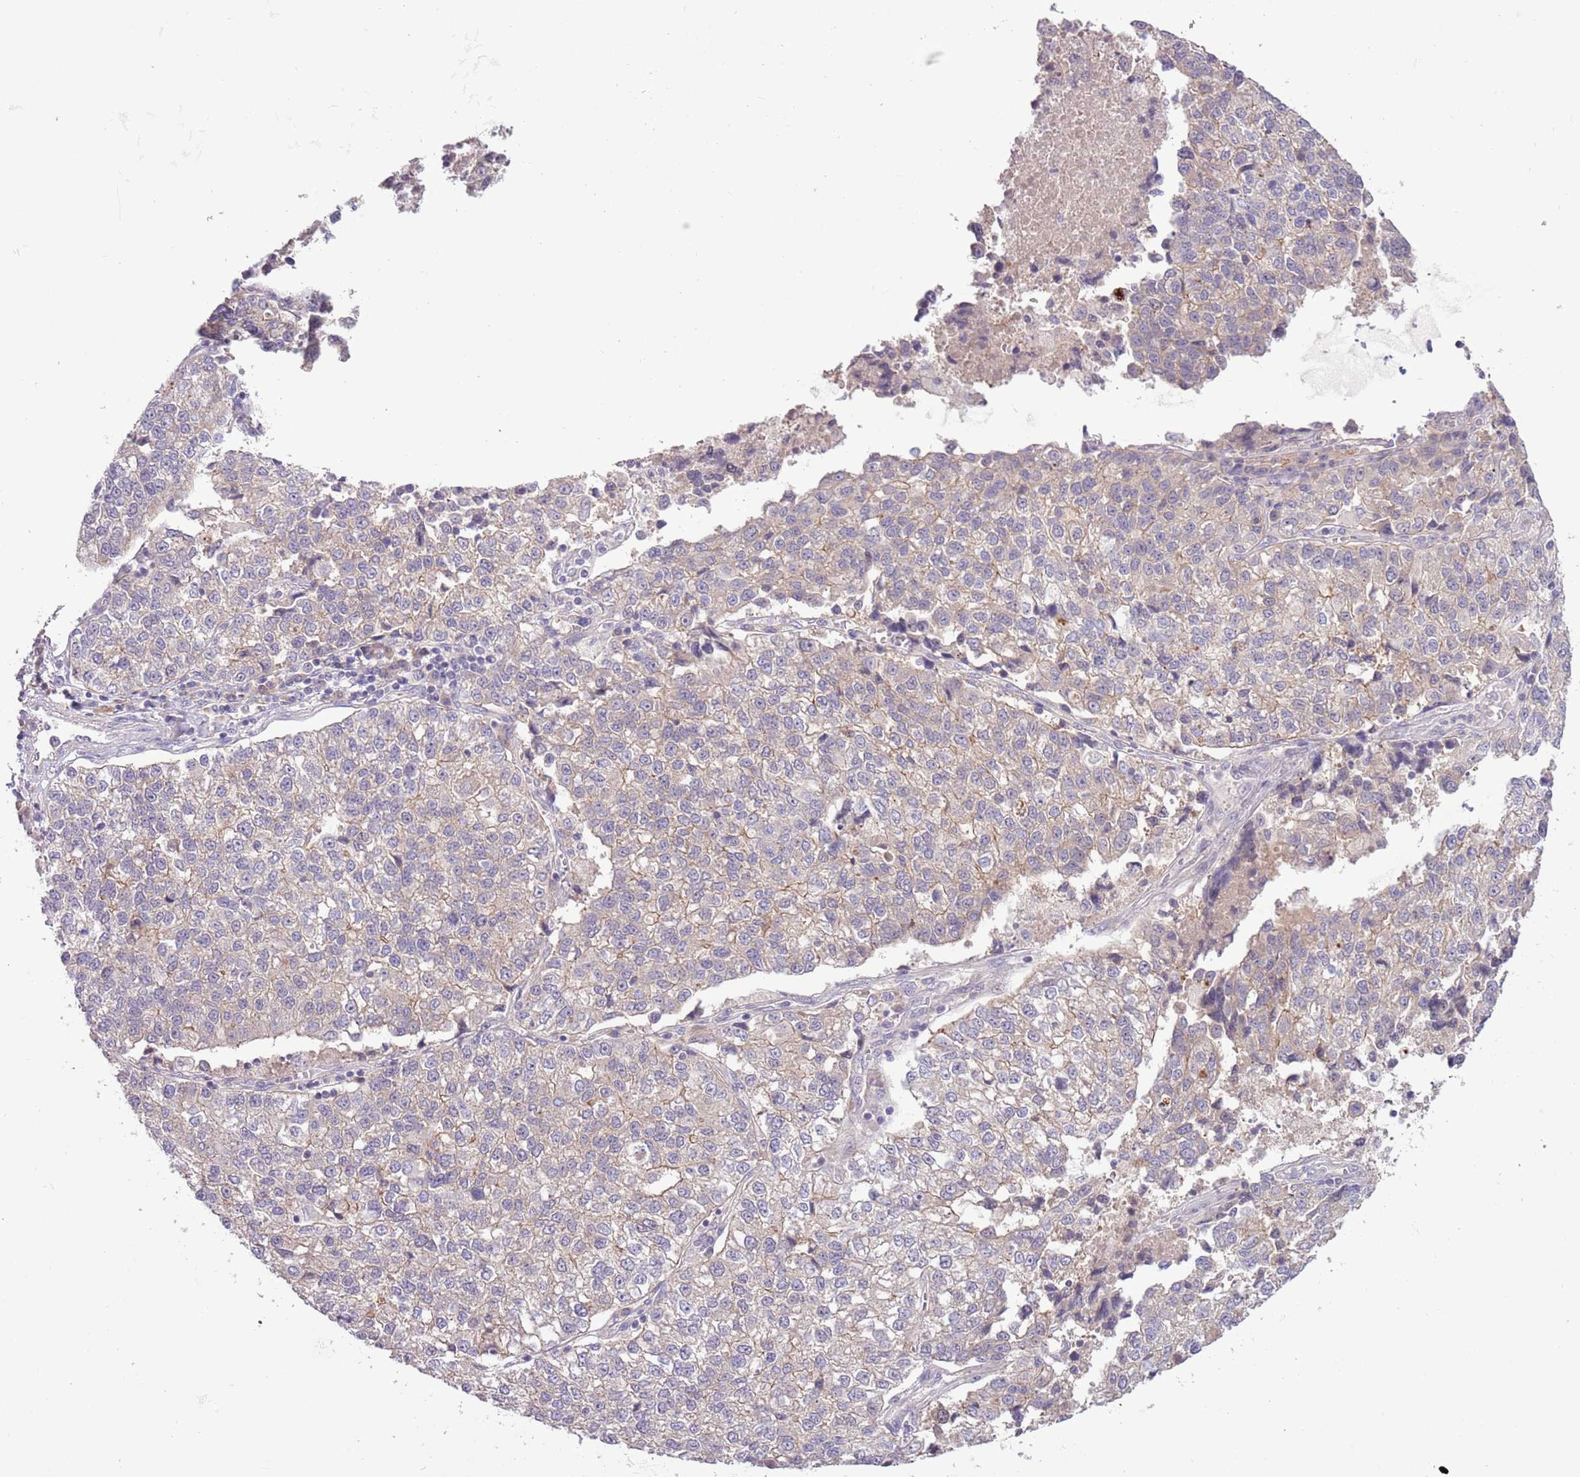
{"staining": {"intensity": "weak", "quantity": "<25%", "location": "cytoplasmic/membranous"}, "tissue": "lung cancer", "cell_type": "Tumor cells", "image_type": "cancer", "snomed": [{"axis": "morphology", "description": "Adenocarcinoma, NOS"}, {"axis": "topography", "description": "Lung"}], "caption": "Immunohistochemical staining of human lung cancer shows no significant expression in tumor cells. (DAB immunohistochemistry with hematoxylin counter stain).", "gene": "SHROOM3", "patient": {"sex": "male", "age": 49}}